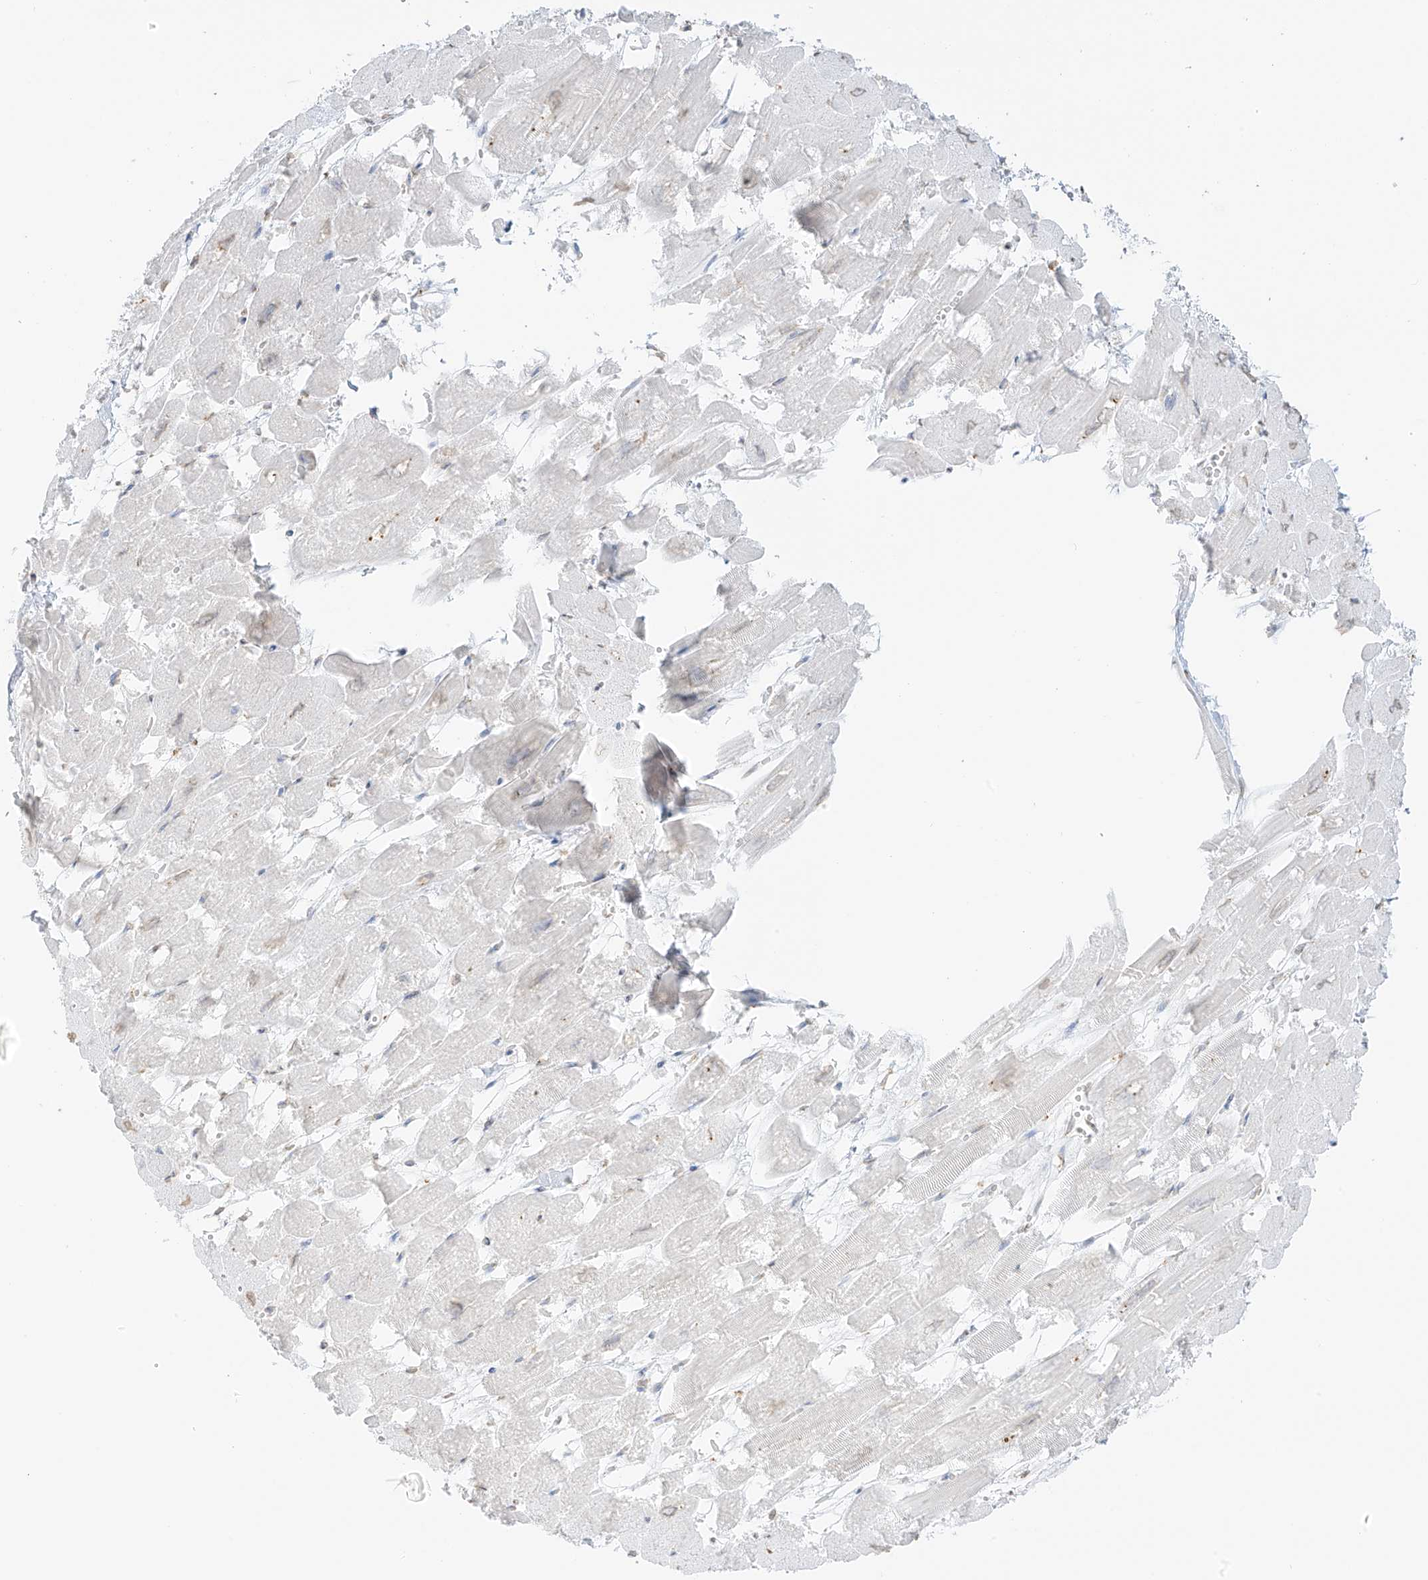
{"staining": {"intensity": "negative", "quantity": "none", "location": "none"}, "tissue": "heart muscle", "cell_type": "Cardiomyocytes", "image_type": "normal", "snomed": [{"axis": "morphology", "description": "Normal tissue, NOS"}, {"axis": "topography", "description": "Heart"}], "caption": "The photomicrograph reveals no staining of cardiomyocytes in unremarkable heart muscle.", "gene": "LRRC59", "patient": {"sex": "male", "age": 54}}